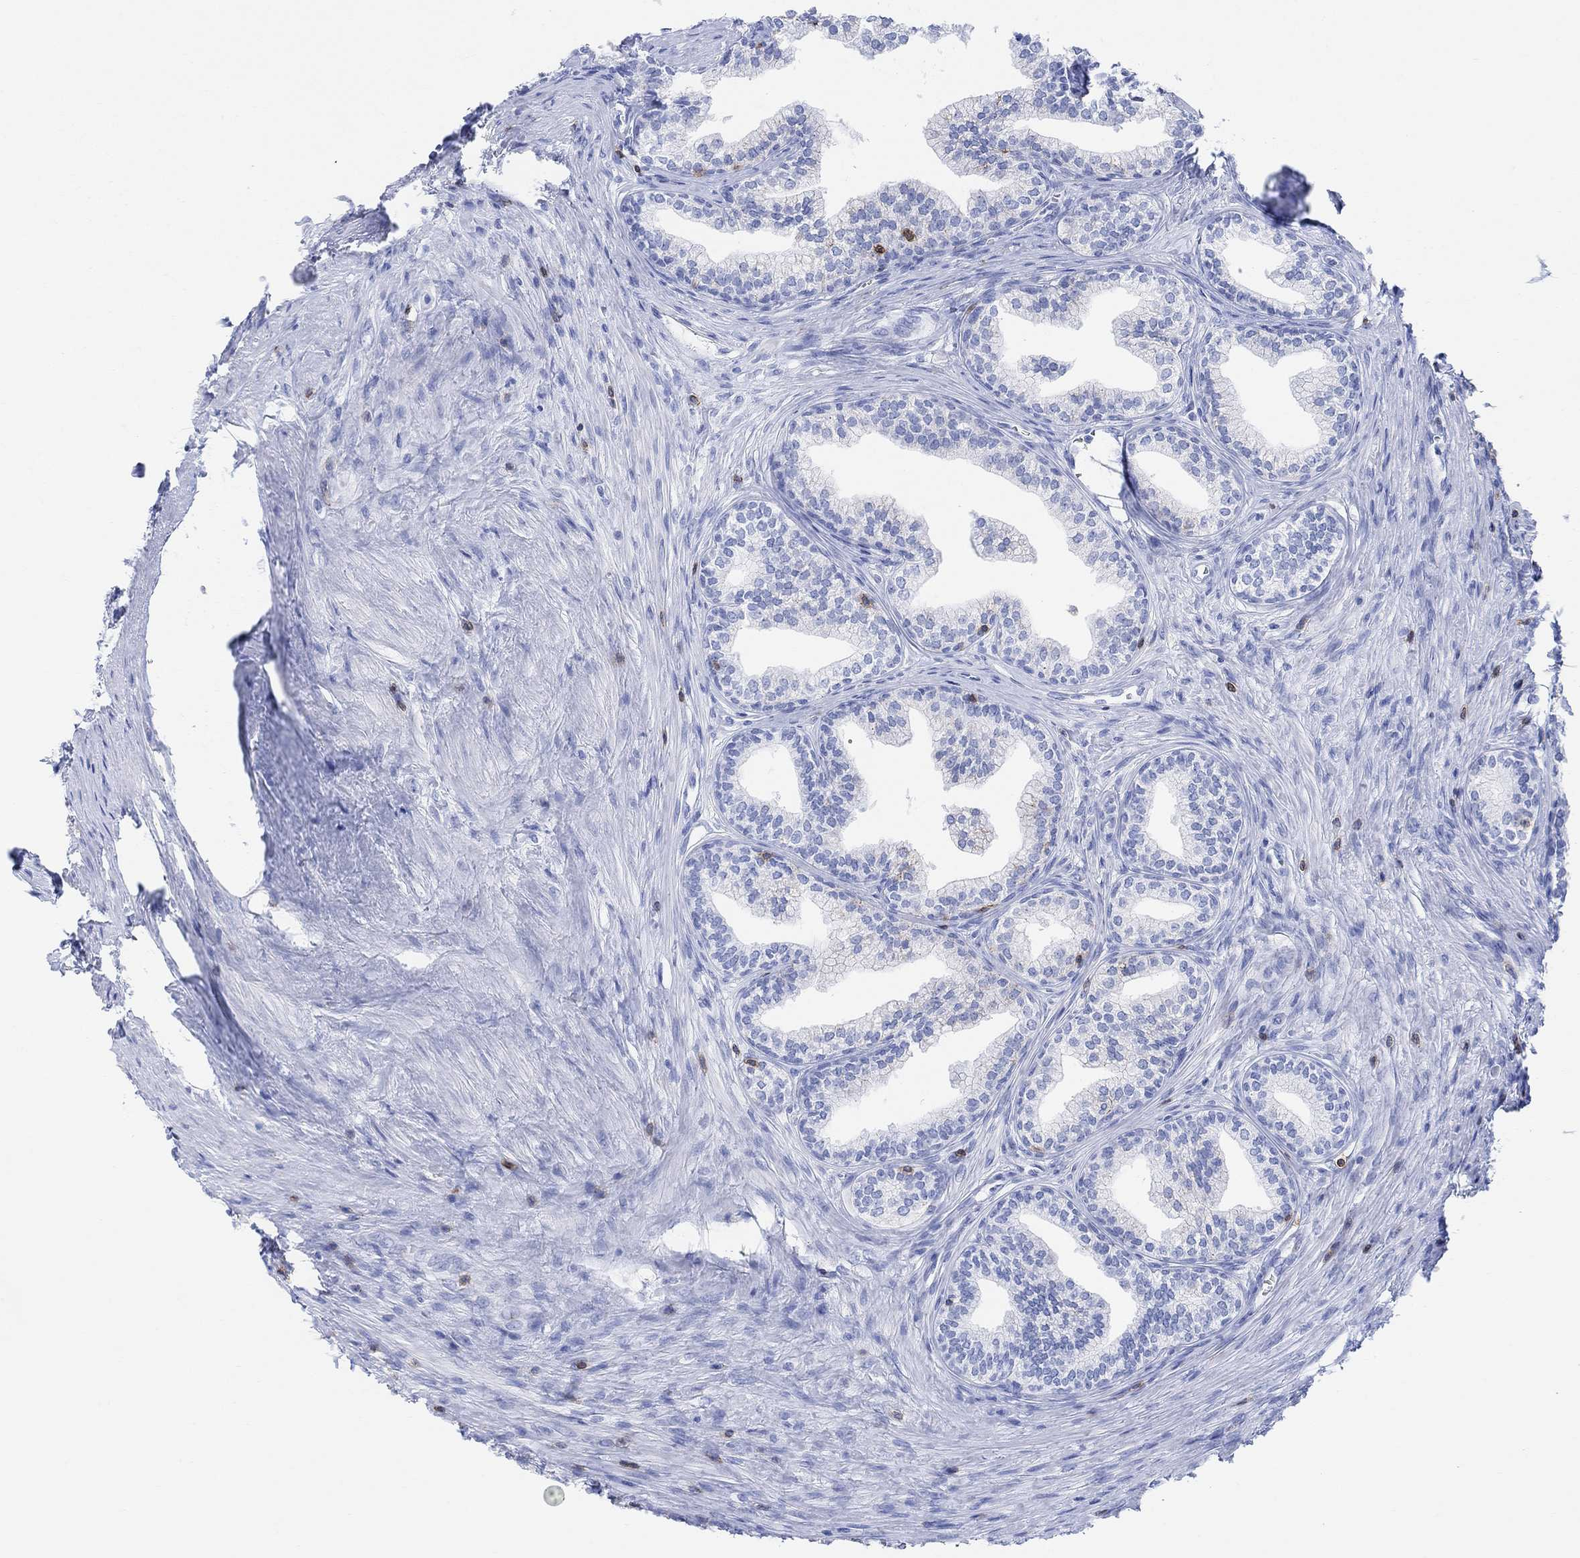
{"staining": {"intensity": "strong", "quantity": "25%-75%", "location": "cytoplasmic/membranous"}, "tissue": "prostate", "cell_type": "Glandular cells", "image_type": "normal", "snomed": [{"axis": "morphology", "description": "Normal tissue, NOS"}, {"axis": "topography", "description": "Prostate"}], "caption": "Prostate stained with DAB IHC exhibits high levels of strong cytoplasmic/membranous staining in approximately 25%-75% of glandular cells.", "gene": "GPR65", "patient": {"sex": "male", "age": 65}}